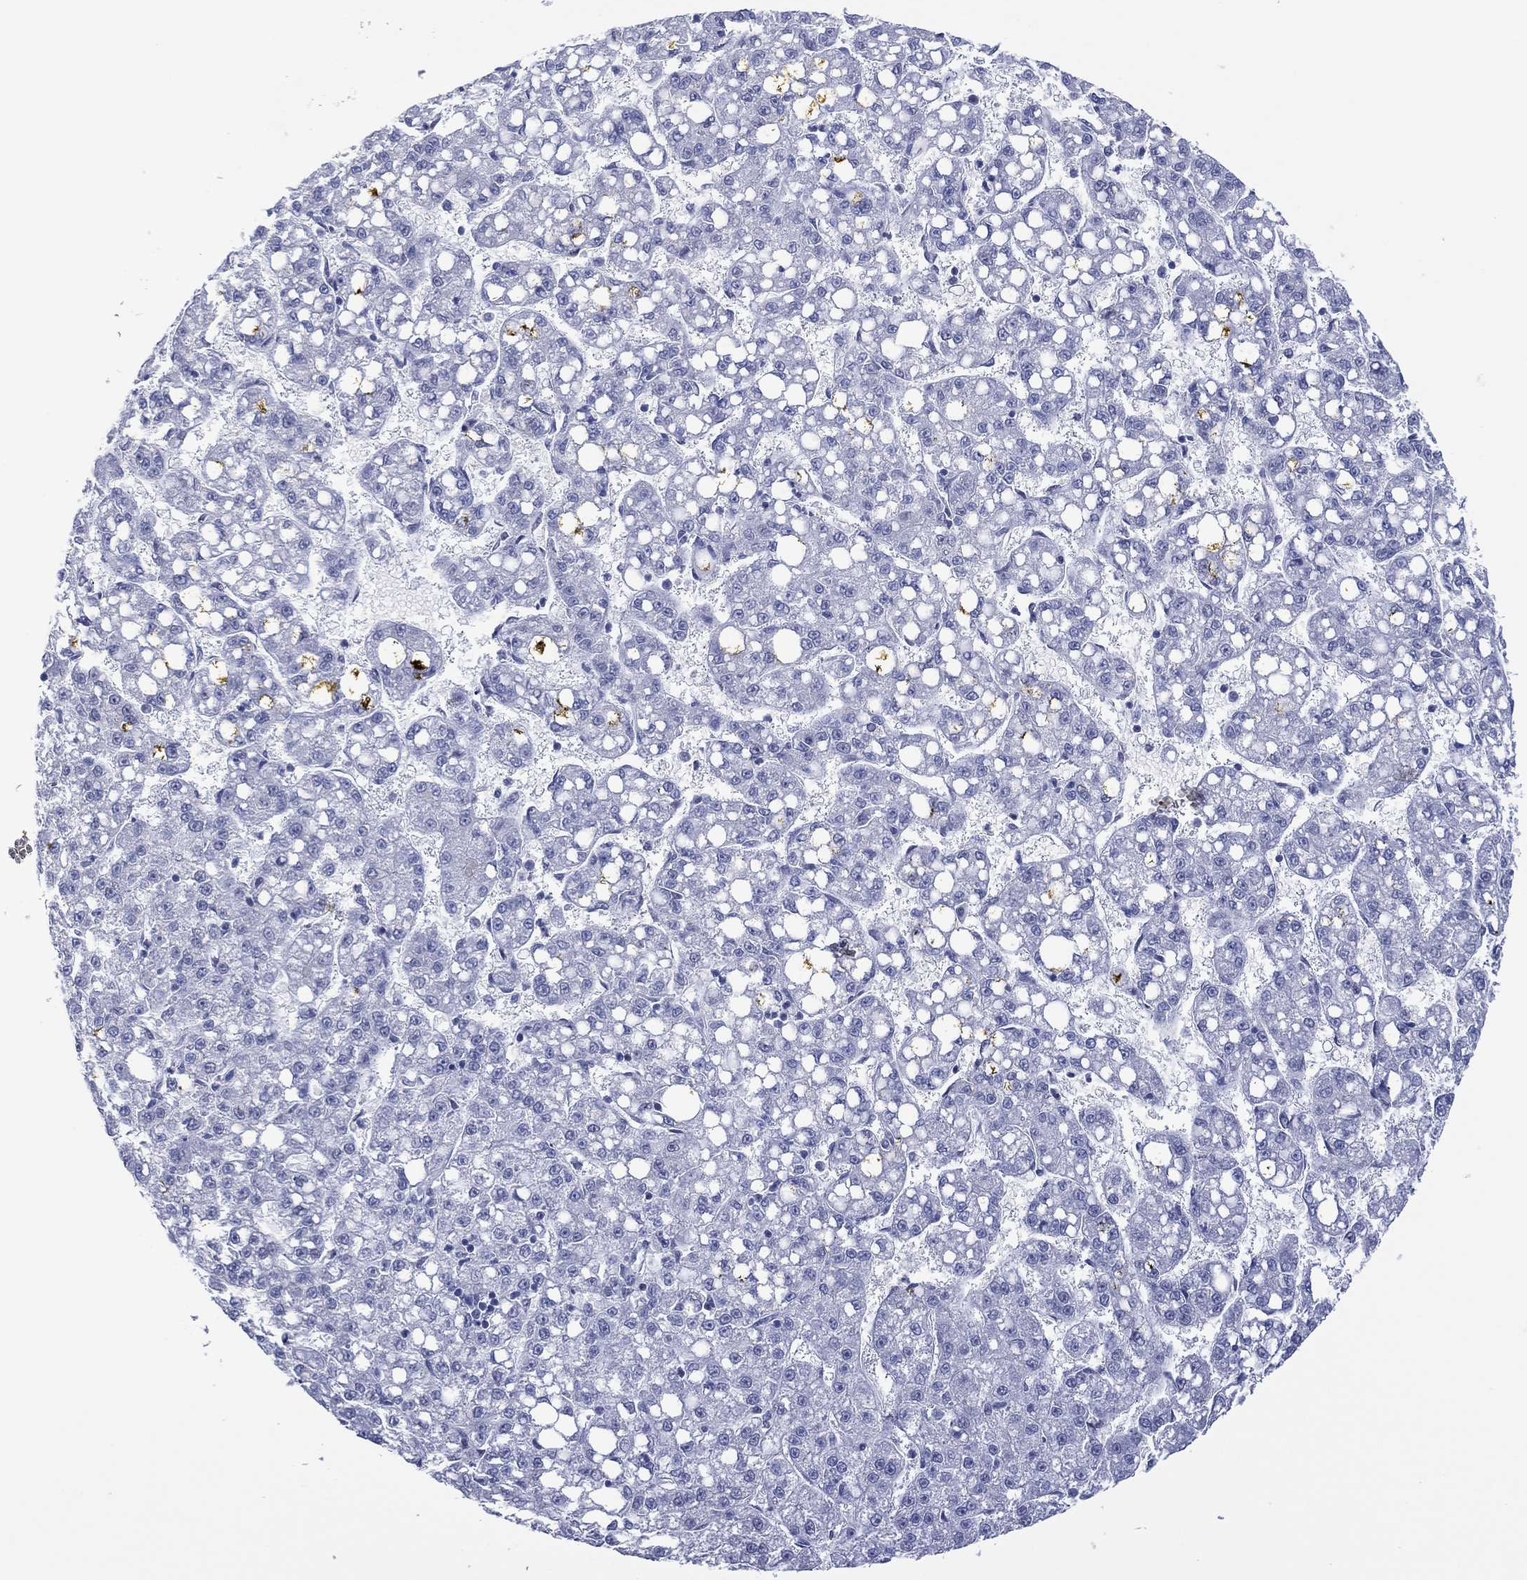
{"staining": {"intensity": "negative", "quantity": "none", "location": "none"}, "tissue": "liver cancer", "cell_type": "Tumor cells", "image_type": "cancer", "snomed": [{"axis": "morphology", "description": "Carcinoma, Hepatocellular, NOS"}, {"axis": "topography", "description": "Liver"}], "caption": "IHC photomicrograph of neoplastic tissue: liver cancer (hepatocellular carcinoma) stained with DAB (3,3'-diaminobenzidine) shows no significant protein staining in tumor cells.", "gene": "UTF1", "patient": {"sex": "female", "age": 65}}